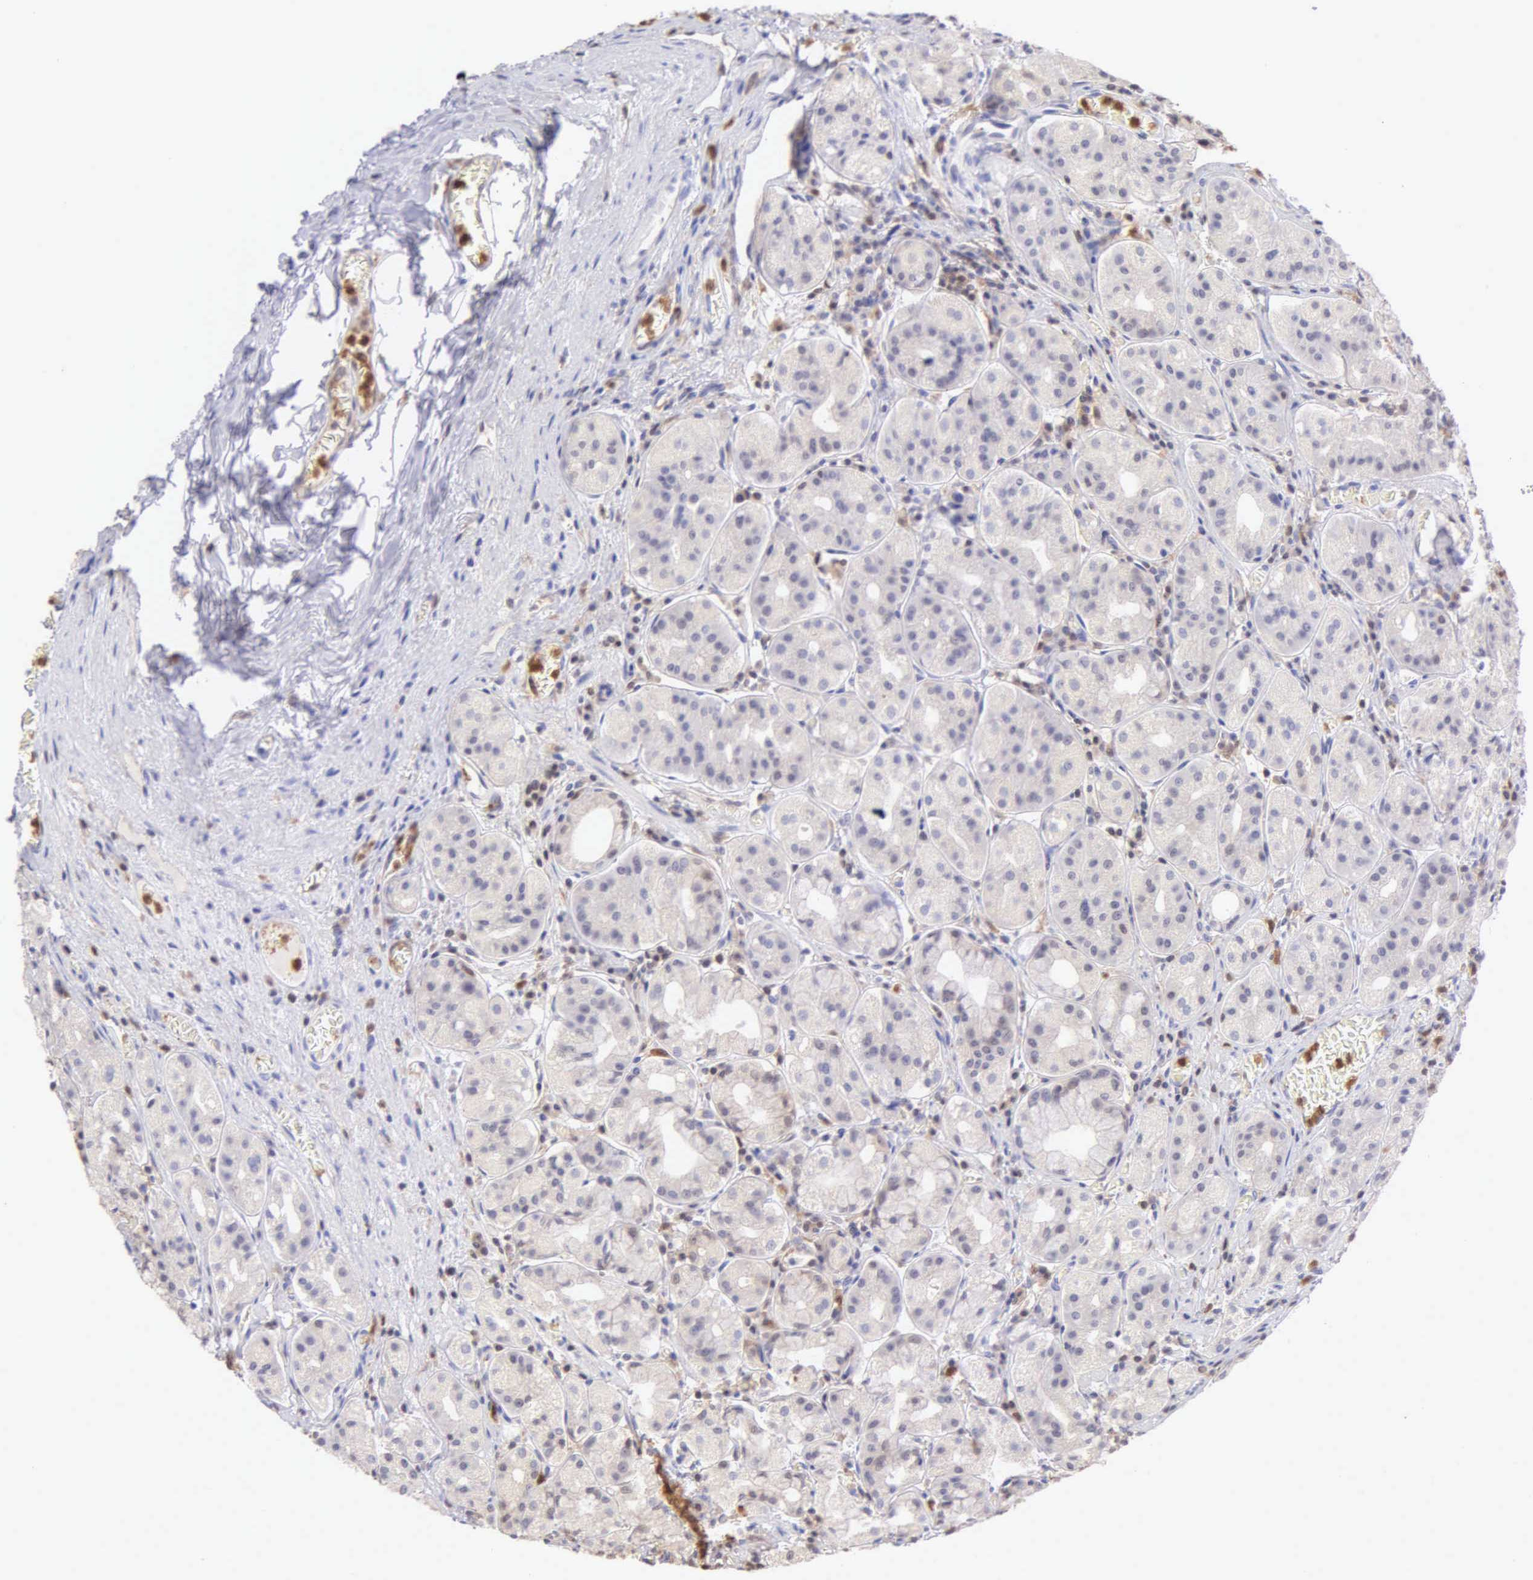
{"staining": {"intensity": "weak", "quantity": ">75%", "location": "cytoplasmic/membranous"}, "tissue": "stomach", "cell_type": "Glandular cells", "image_type": "normal", "snomed": [{"axis": "morphology", "description": "Normal tissue, NOS"}, {"axis": "topography", "description": "Stomach, lower"}], "caption": "A high-resolution photomicrograph shows immunohistochemistry staining of unremarkable stomach, which exhibits weak cytoplasmic/membranous staining in approximately >75% of glandular cells. Ihc stains the protein in brown and the nuclei are stained blue.", "gene": "BID", "patient": {"sex": "male", "age": 58}}